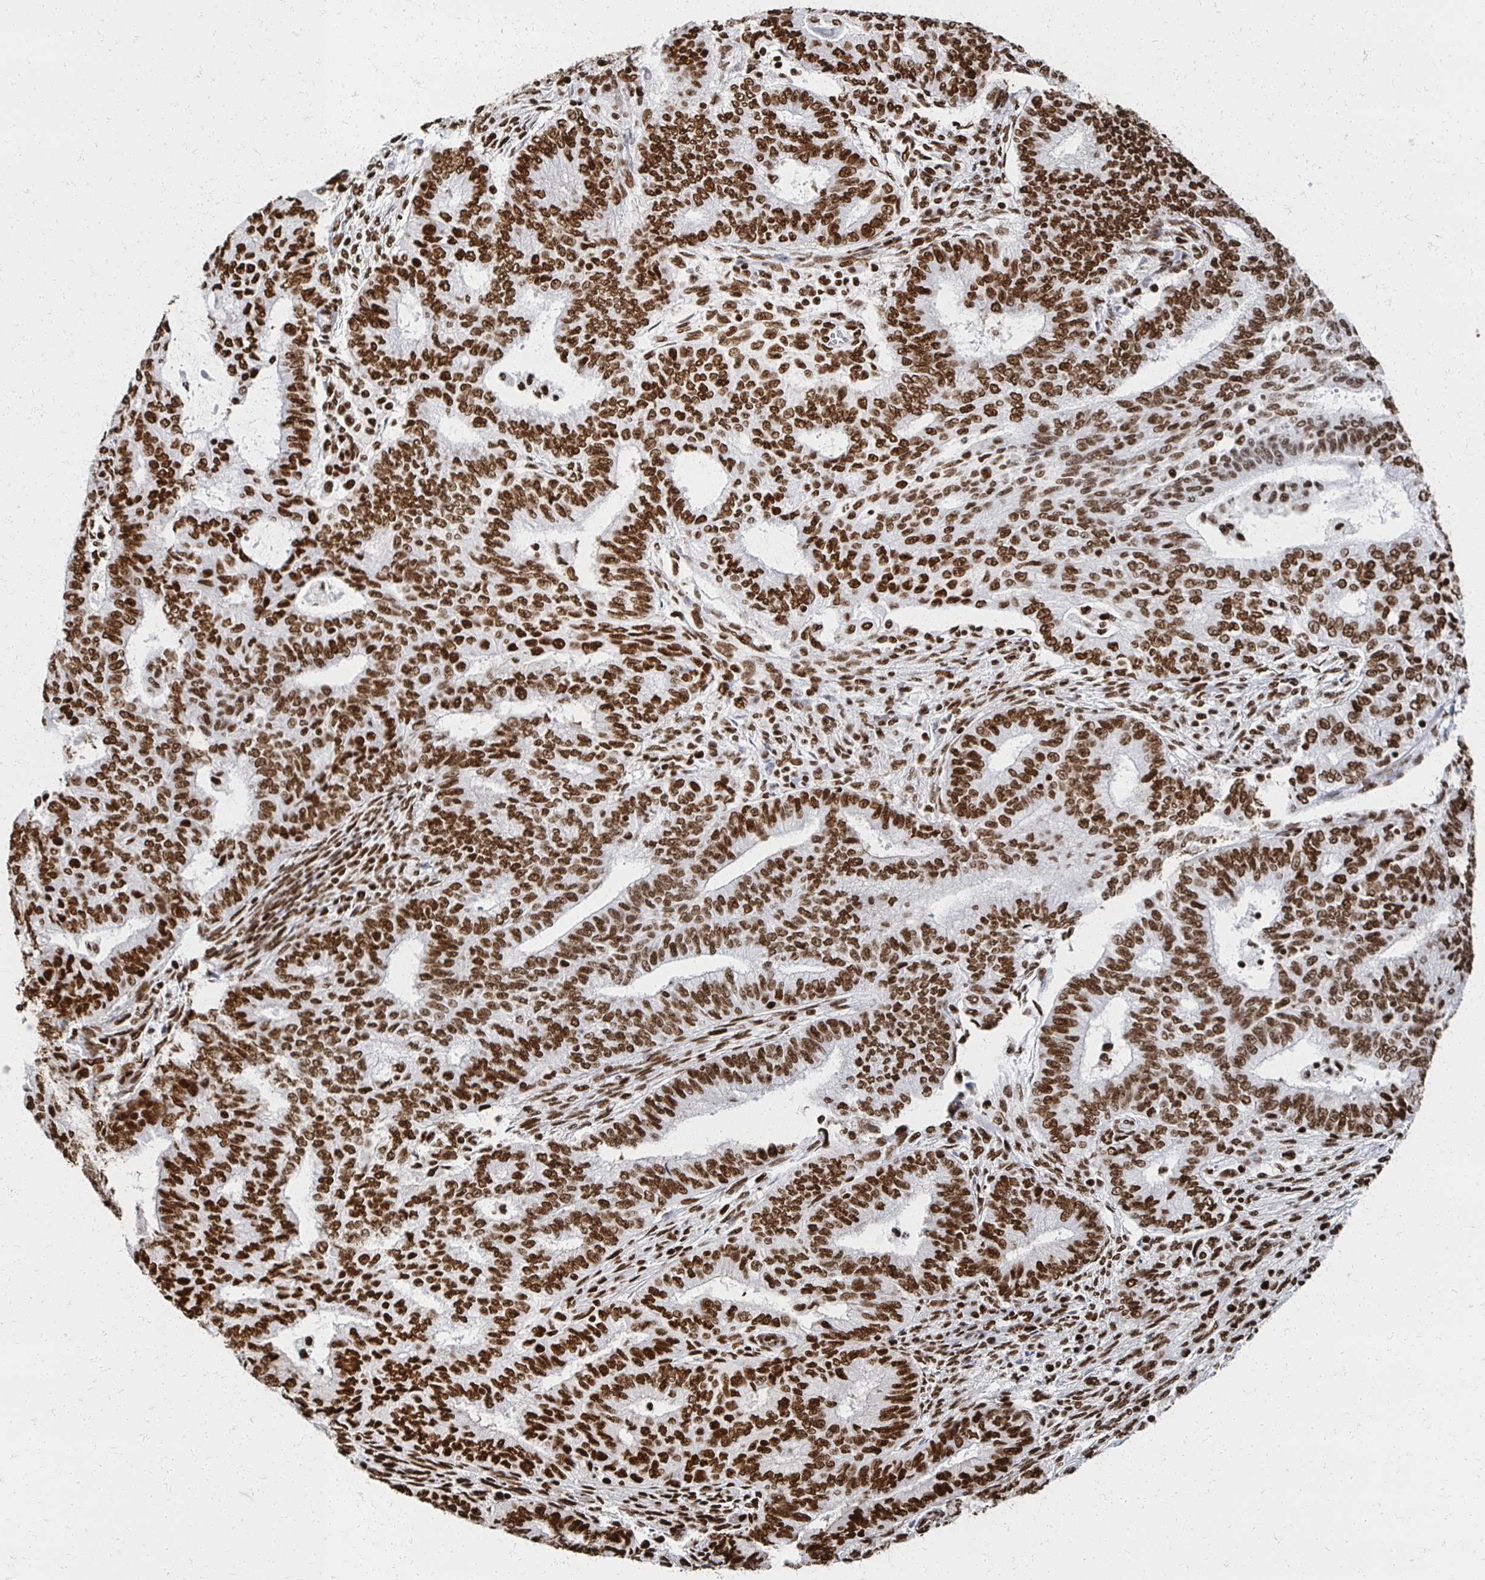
{"staining": {"intensity": "strong", "quantity": ">75%", "location": "nuclear"}, "tissue": "endometrial cancer", "cell_type": "Tumor cells", "image_type": "cancer", "snomed": [{"axis": "morphology", "description": "Adenocarcinoma, NOS"}, {"axis": "topography", "description": "Endometrium"}], "caption": "A histopathology image showing strong nuclear staining in approximately >75% of tumor cells in adenocarcinoma (endometrial), as visualized by brown immunohistochemical staining.", "gene": "RBBP7", "patient": {"sex": "female", "age": 62}}